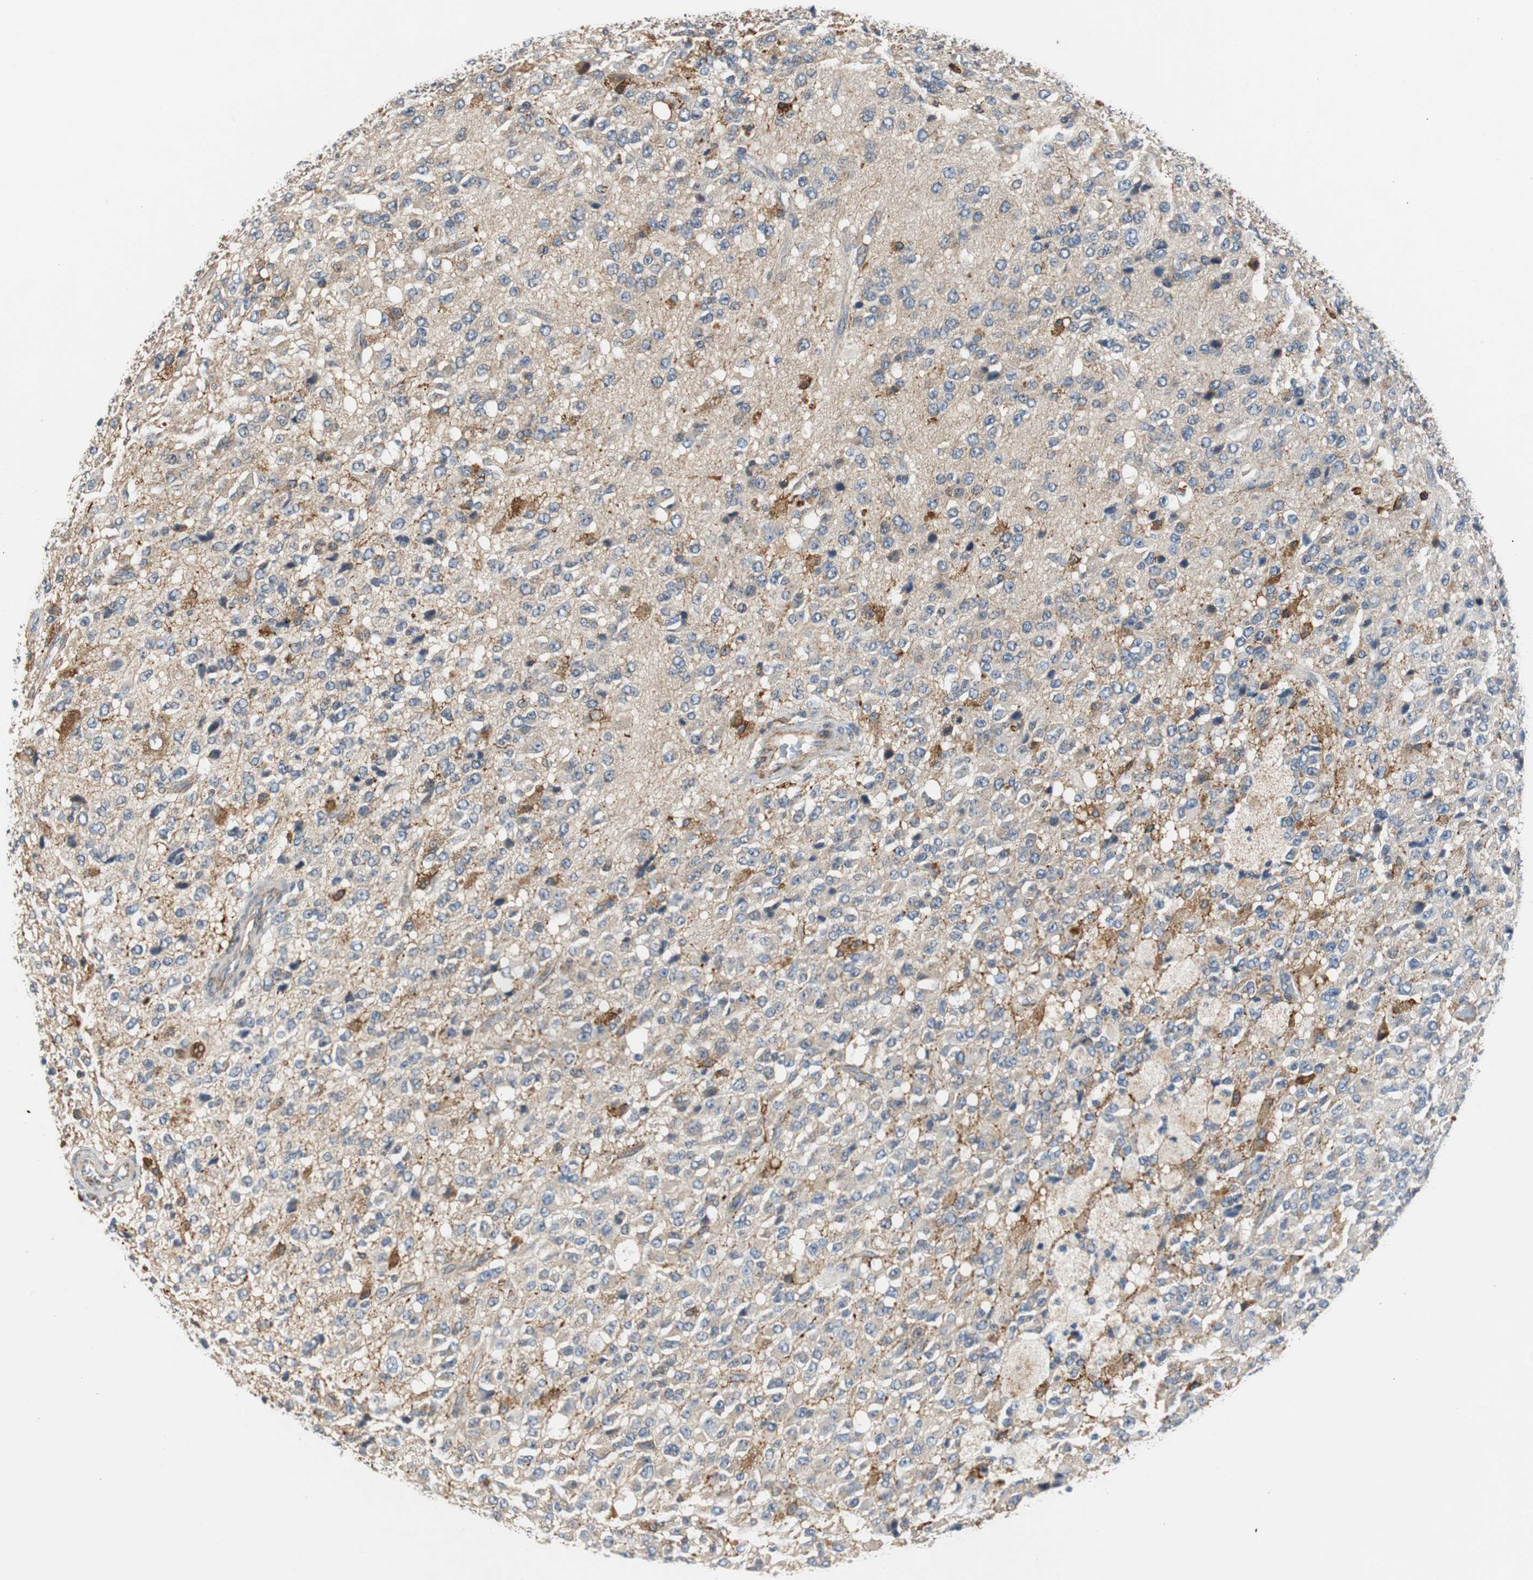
{"staining": {"intensity": "weak", "quantity": "<25%", "location": "cytoplasmic/membranous"}, "tissue": "glioma", "cell_type": "Tumor cells", "image_type": "cancer", "snomed": [{"axis": "morphology", "description": "Glioma, malignant, High grade"}, {"axis": "topography", "description": "pancreas cauda"}], "caption": "This is an immunohistochemistry (IHC) micrograph of human glioma. There is no expression in tumor cells.", "gene": "ISCU", "patient": {"sex": "male", "age": 60}}